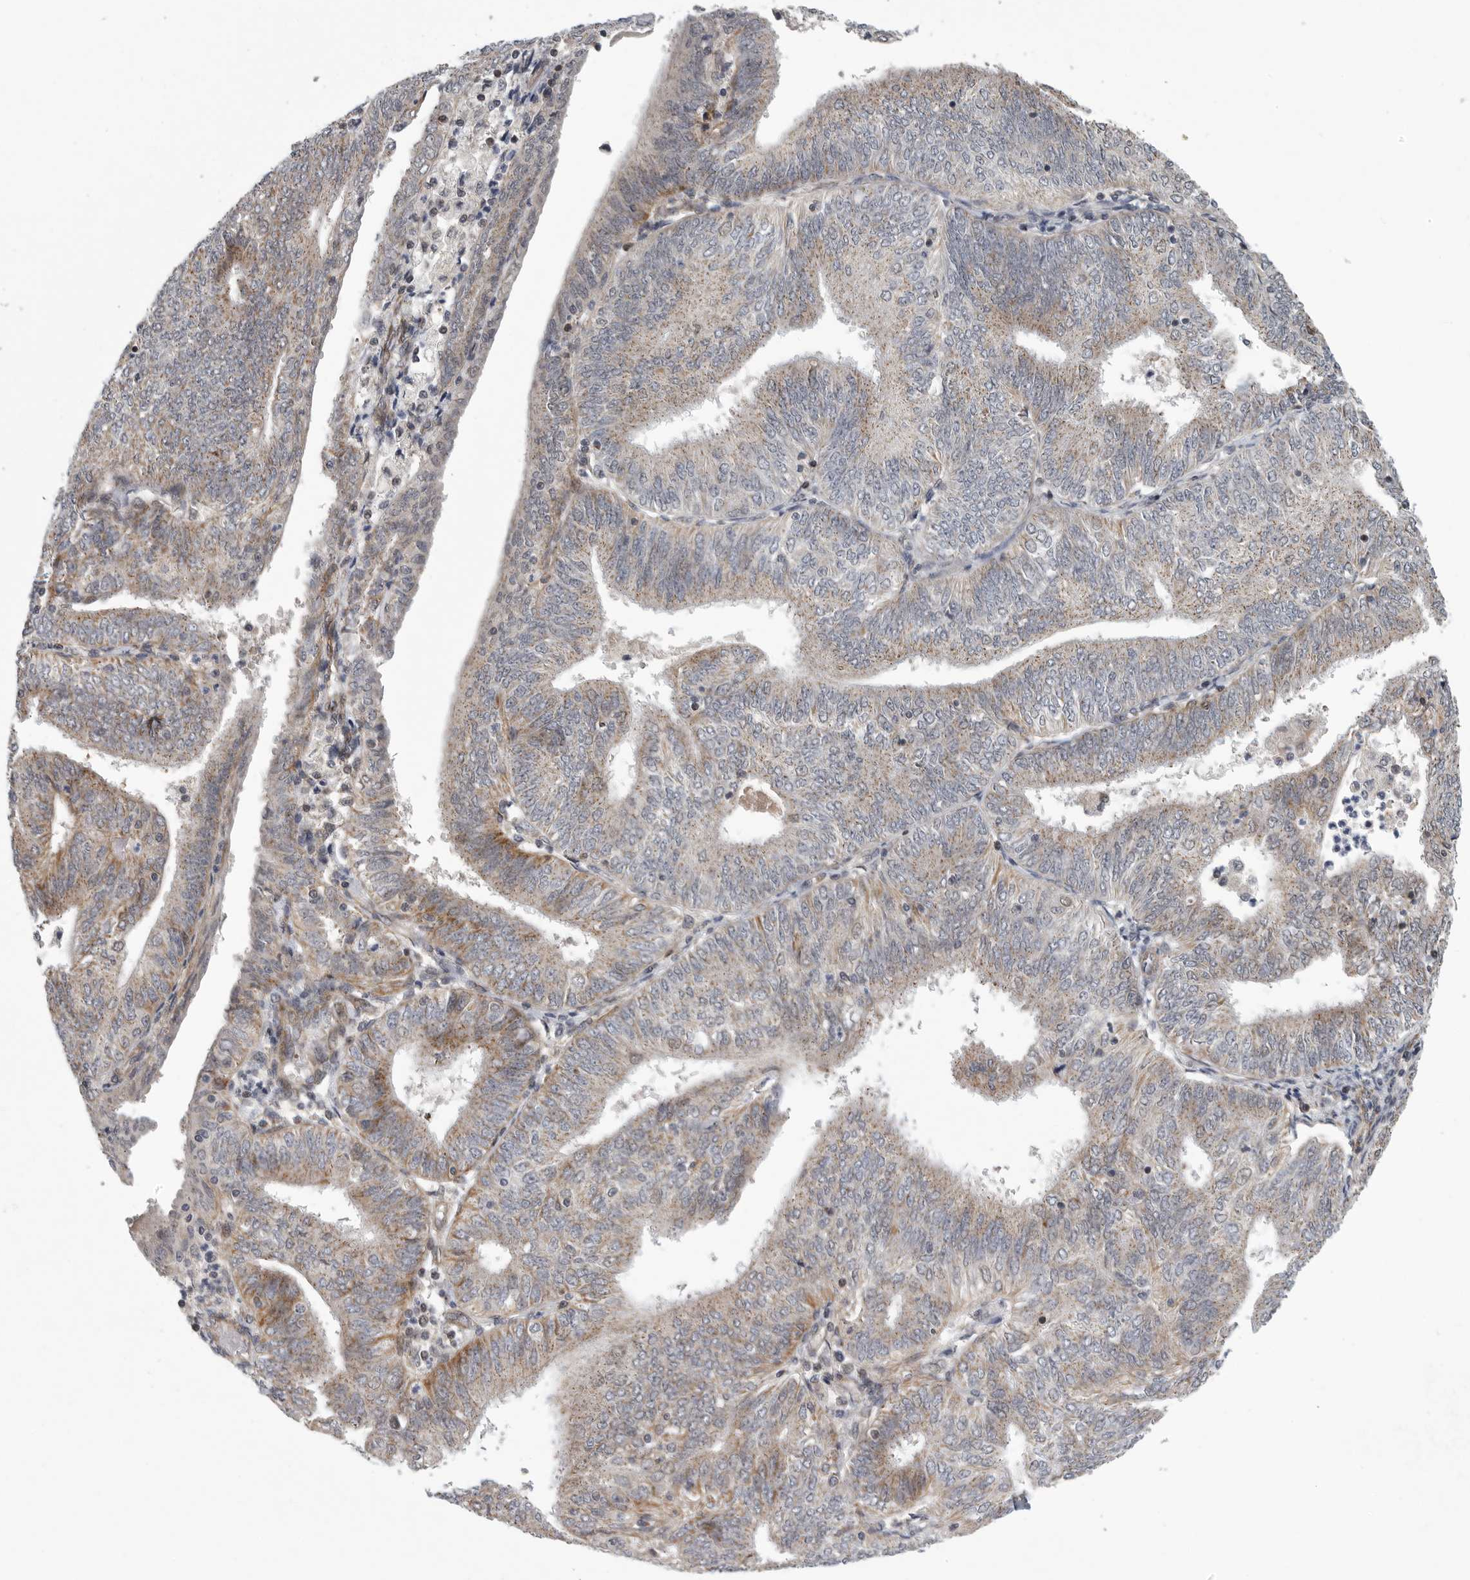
{"staining": {"intensity": "moderate", "quantity": "<25%", "location": "cytoplasmic/membranous"}, "tissue": "endometrial cancer", "cell_type": "Tumor cells", "image_type": "cancer", "snomed": [{"axis": "morphology", "description": "Adenocarcinoma, NOS"}, {"axis": "topography", "description": "Endometrium"}], "caption": "Endometrial adenocarcinoma tissue shows moderate cytoplasmic/membranous staining in about <25% of tumor cells The protein of interest is shown in brown color, while the nuclei are stained blue.", "gene": "TMPRSS11F", "patient": {"sex": "female", "age": 58}}